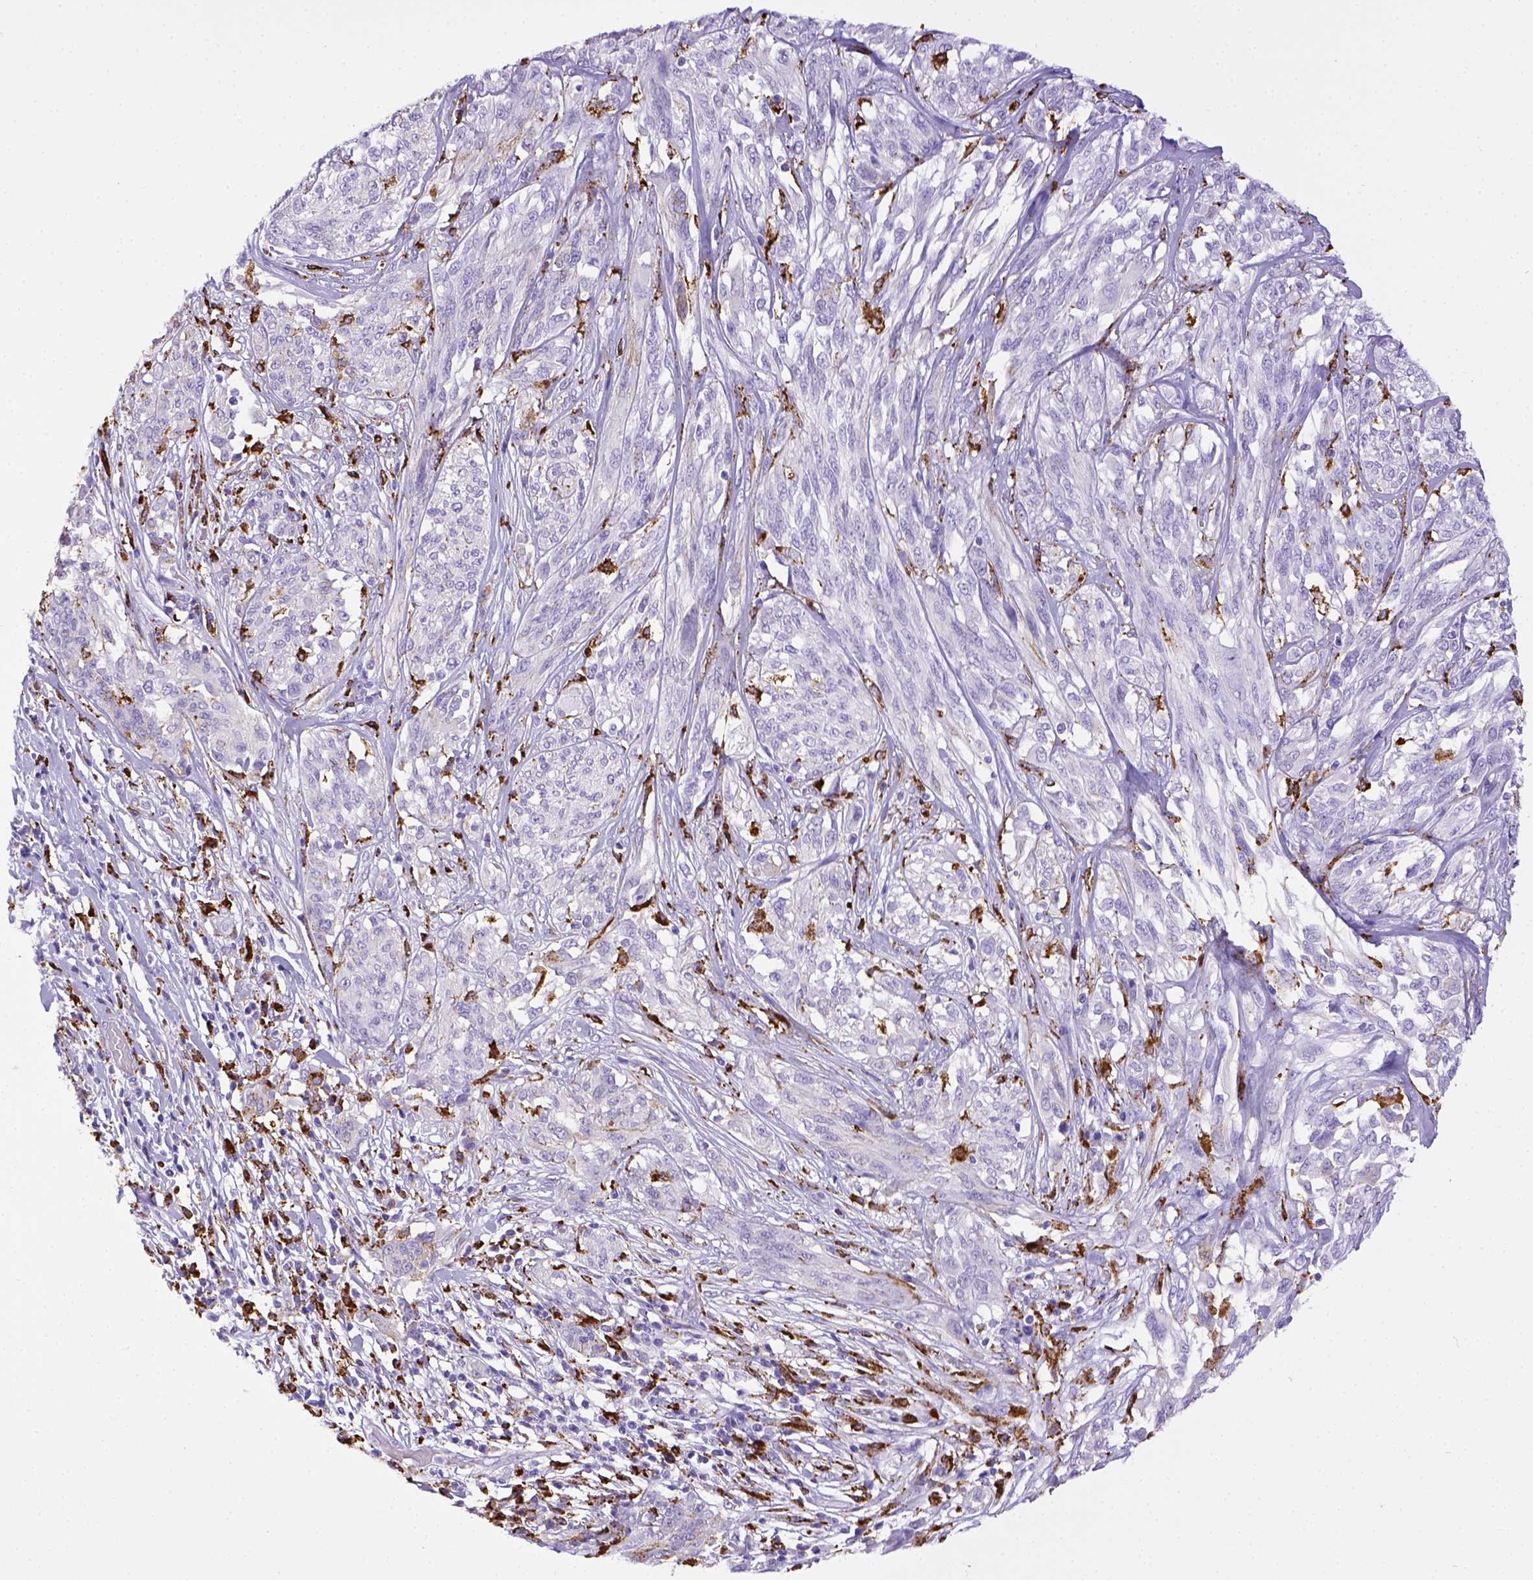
{"staining": {"intensity": "negative", "quantity": "none", "location": "none"}, "tissue": "melanoma", "cell_type": "Tumor cells", "image_type": "cancer", "snomed": [{"axis": "morphology", "description": "Malignant melanoma, NOS"}, {"axis": "topography", "description": "Skin"}], "caption": "The image shows no staining of tumor cells in malignant melanoma.", "gene": "CD68", "patient": {"sex": "female", "age": 91}}